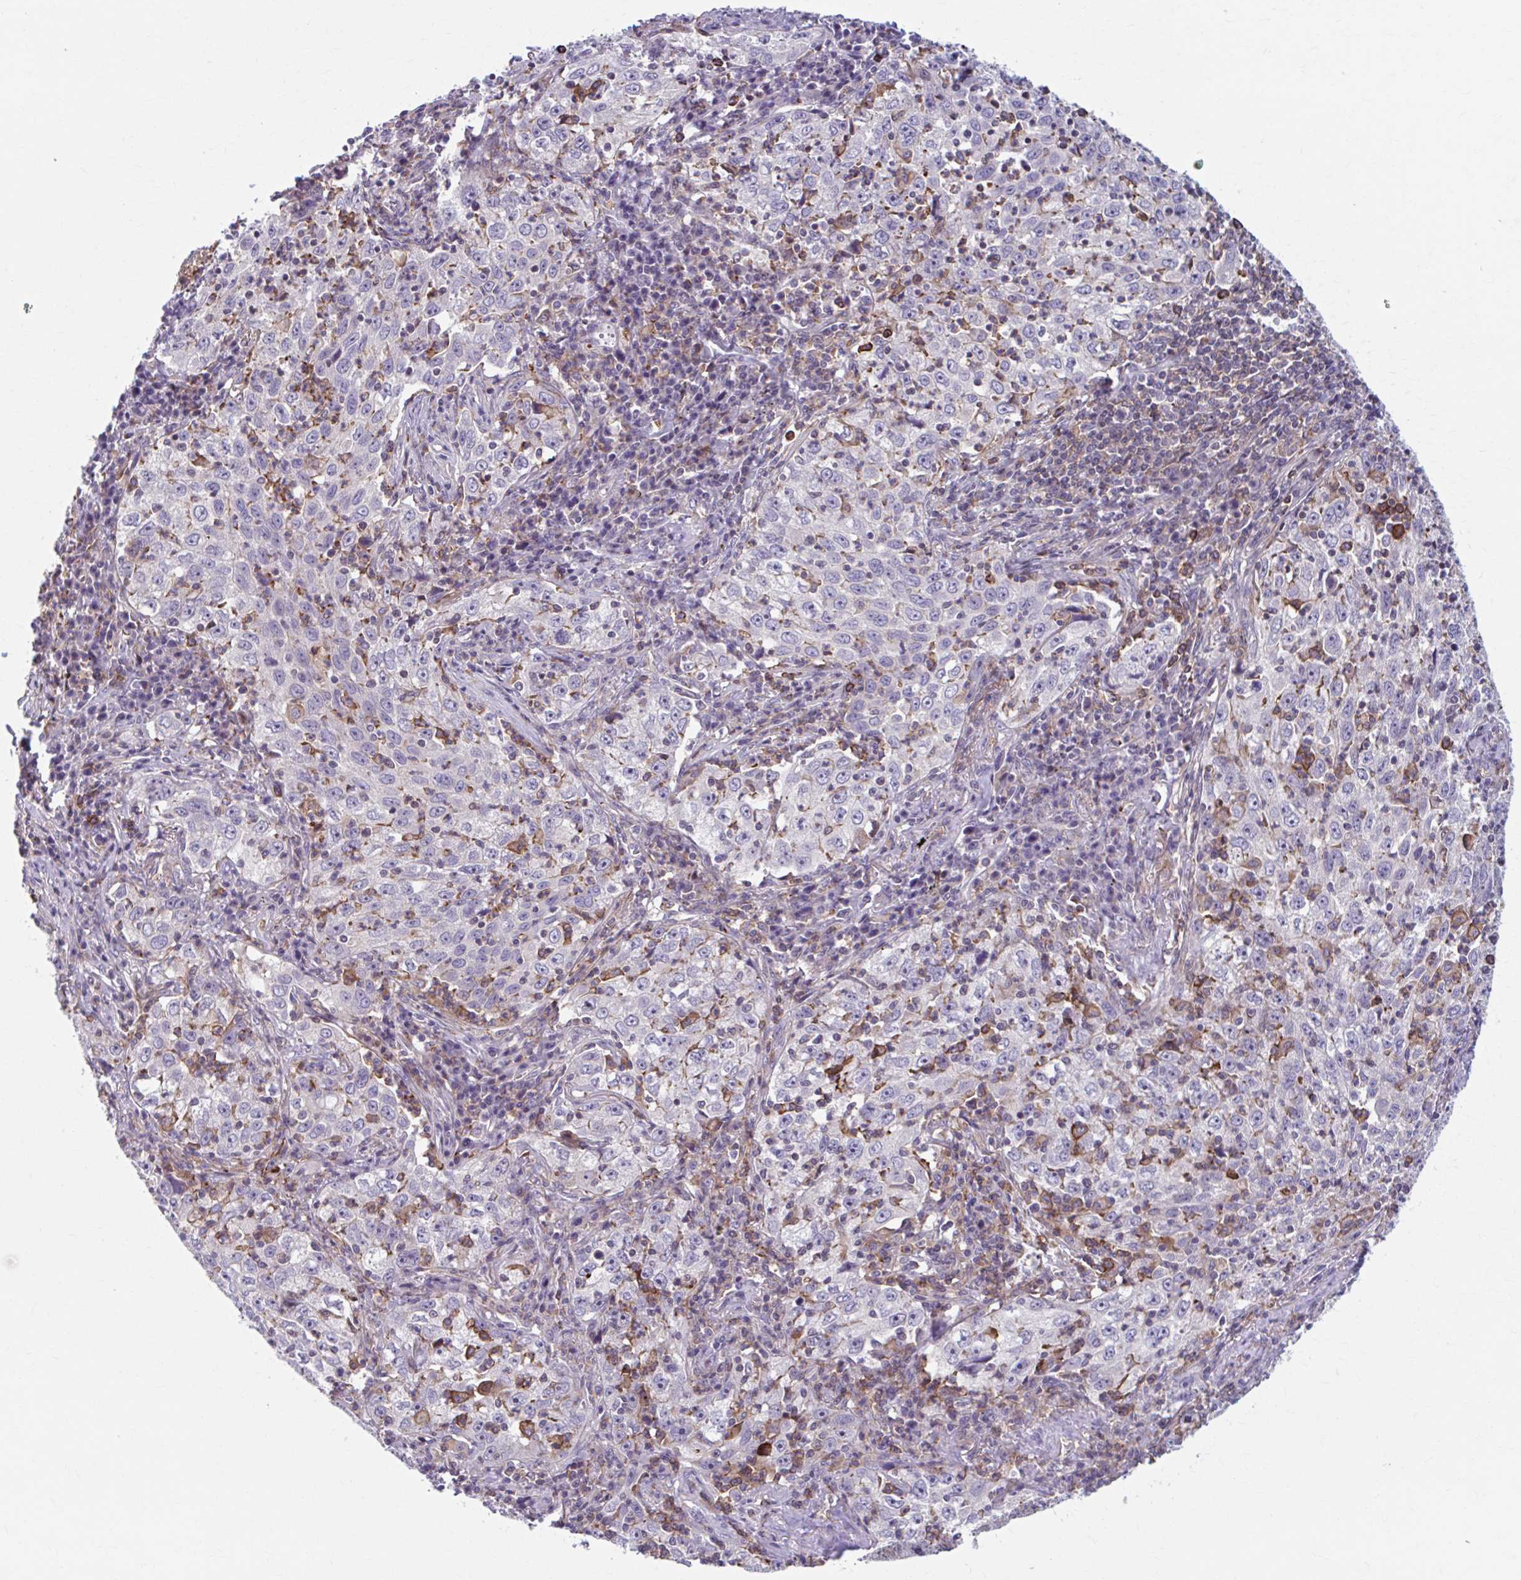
{"staining": {"intensity": "negative", "quantity": "none", "location": "none"}, "tissue": "lung cancer", "cell_type": "Tumor cells", "image_type": "cancer", "snomed": [{"axis": "morphology", "description": "Squamous cell carcinoma, NOS"}, {"axis": "topography", "description": "Lung"}], "caption": "Tumor cells are negative for brown protein staining in lung cancer (squamous cell carcinoma). The staining was performed using DAB (3,3'-diaminobenzidine) to visualize the protein expression in brown, while the nuclei were stained in blue with hematoxylin (Magnification: 20x).", "gene": "ADAT3", "patient": {"sex": "male", "age": 71}}